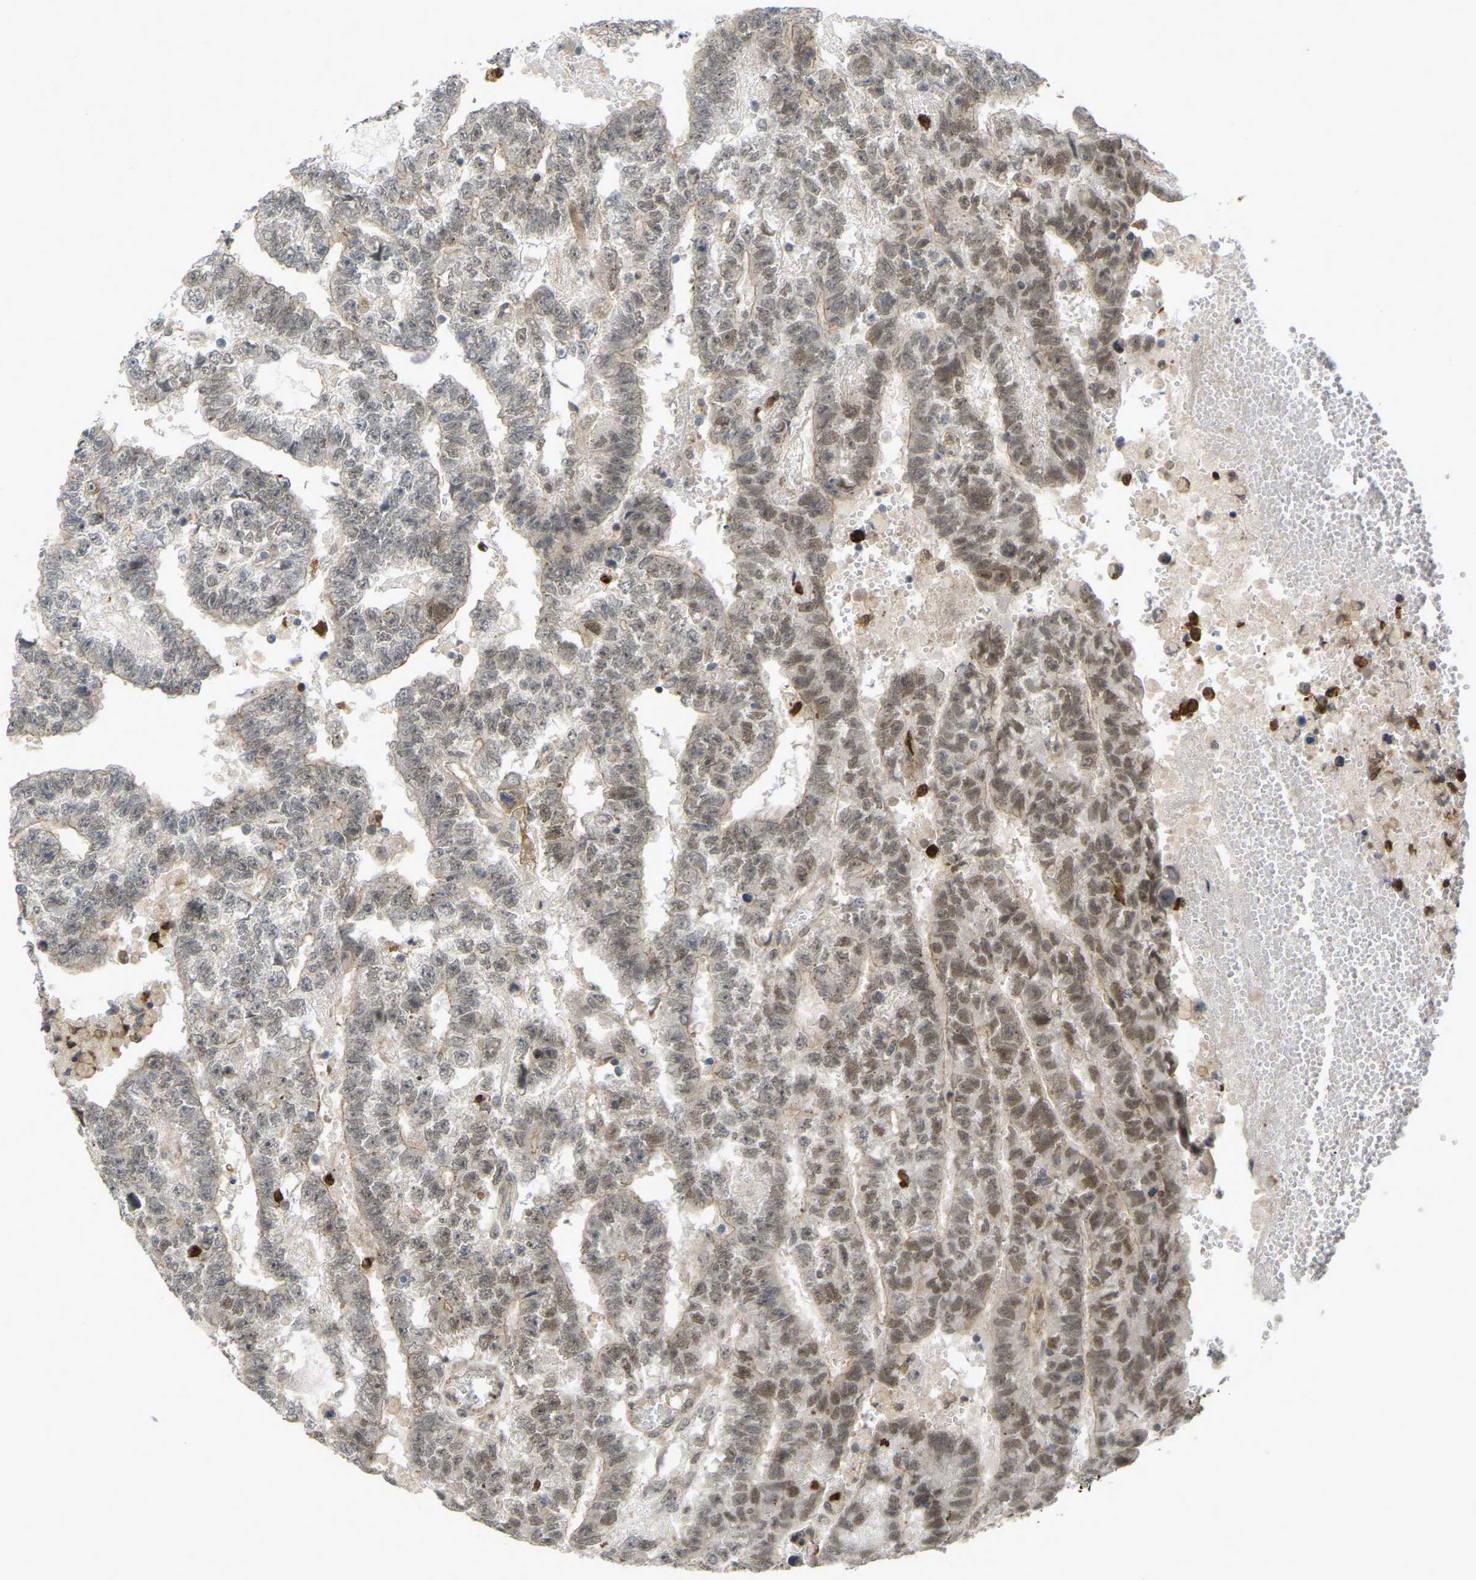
{"staining": {"intensity": "moderate", "quantity": "25%-75%", "location": "nuclear"}, "tissue": "testis cancer", "cell_type": "Tumor cells", "image_type": "cancer", "snomed": [{"axis": "morphology", "description": "Carcinoma, Embryonal, NOS"}, {"axis": "topography", "description": "Testis"}], "caption": "This is an image of immunohistochemistry (IHC) staining of testis cancer, which shows moderate positivity in the nuclear of tumor cells.", "gene": "SERPINB5", "patient": {"sex": "male", "age": 25}}